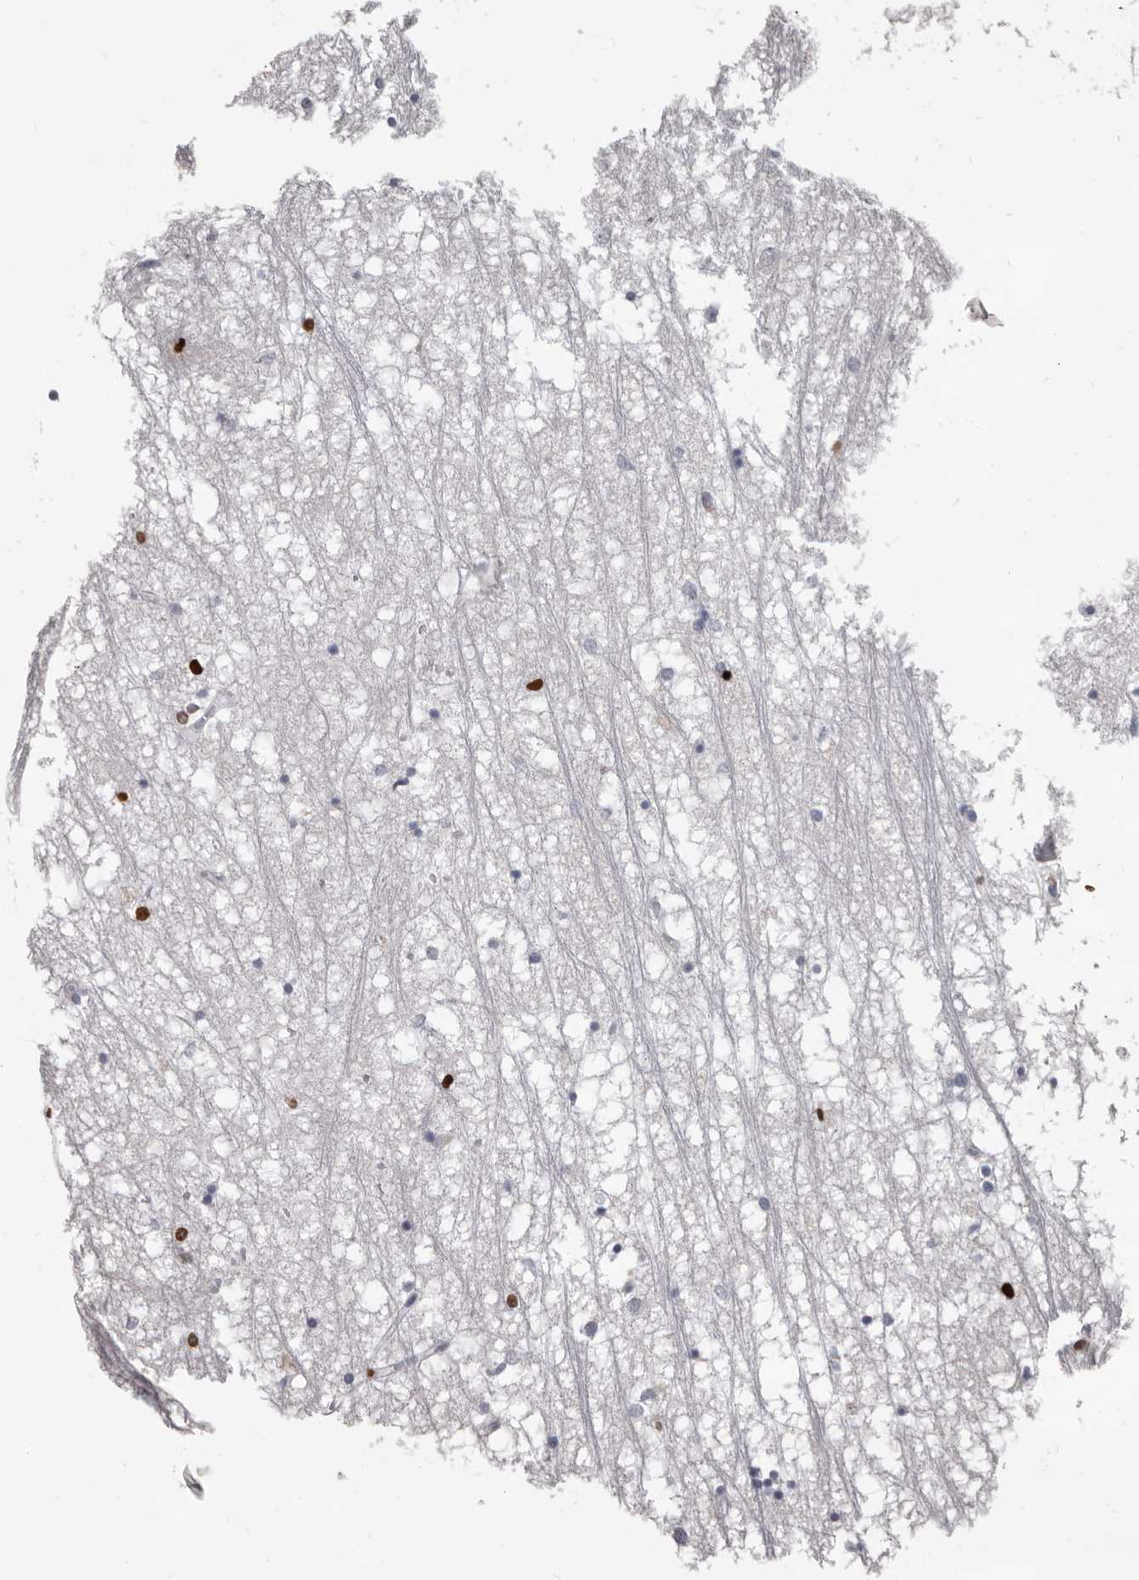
{"staining": {"intensity": "strong", "quantity": "<25%", "location": "nuclear"}, "tissue": "hippocampus", "cell_type": "Glial cells", "image_type": "normal", "snomed": [{"axis": "morphology", "description": "Normal tissue, NOS"}, {"axis": "topography", "description": "Hippocampus"}], "caption": "Strong nuclear staining for a protein is identified in about <25% of glial cells of unremarkable hippocampus using IHC.", "gene": "AHR", "patient": {"sex": "male", "age": 70}}